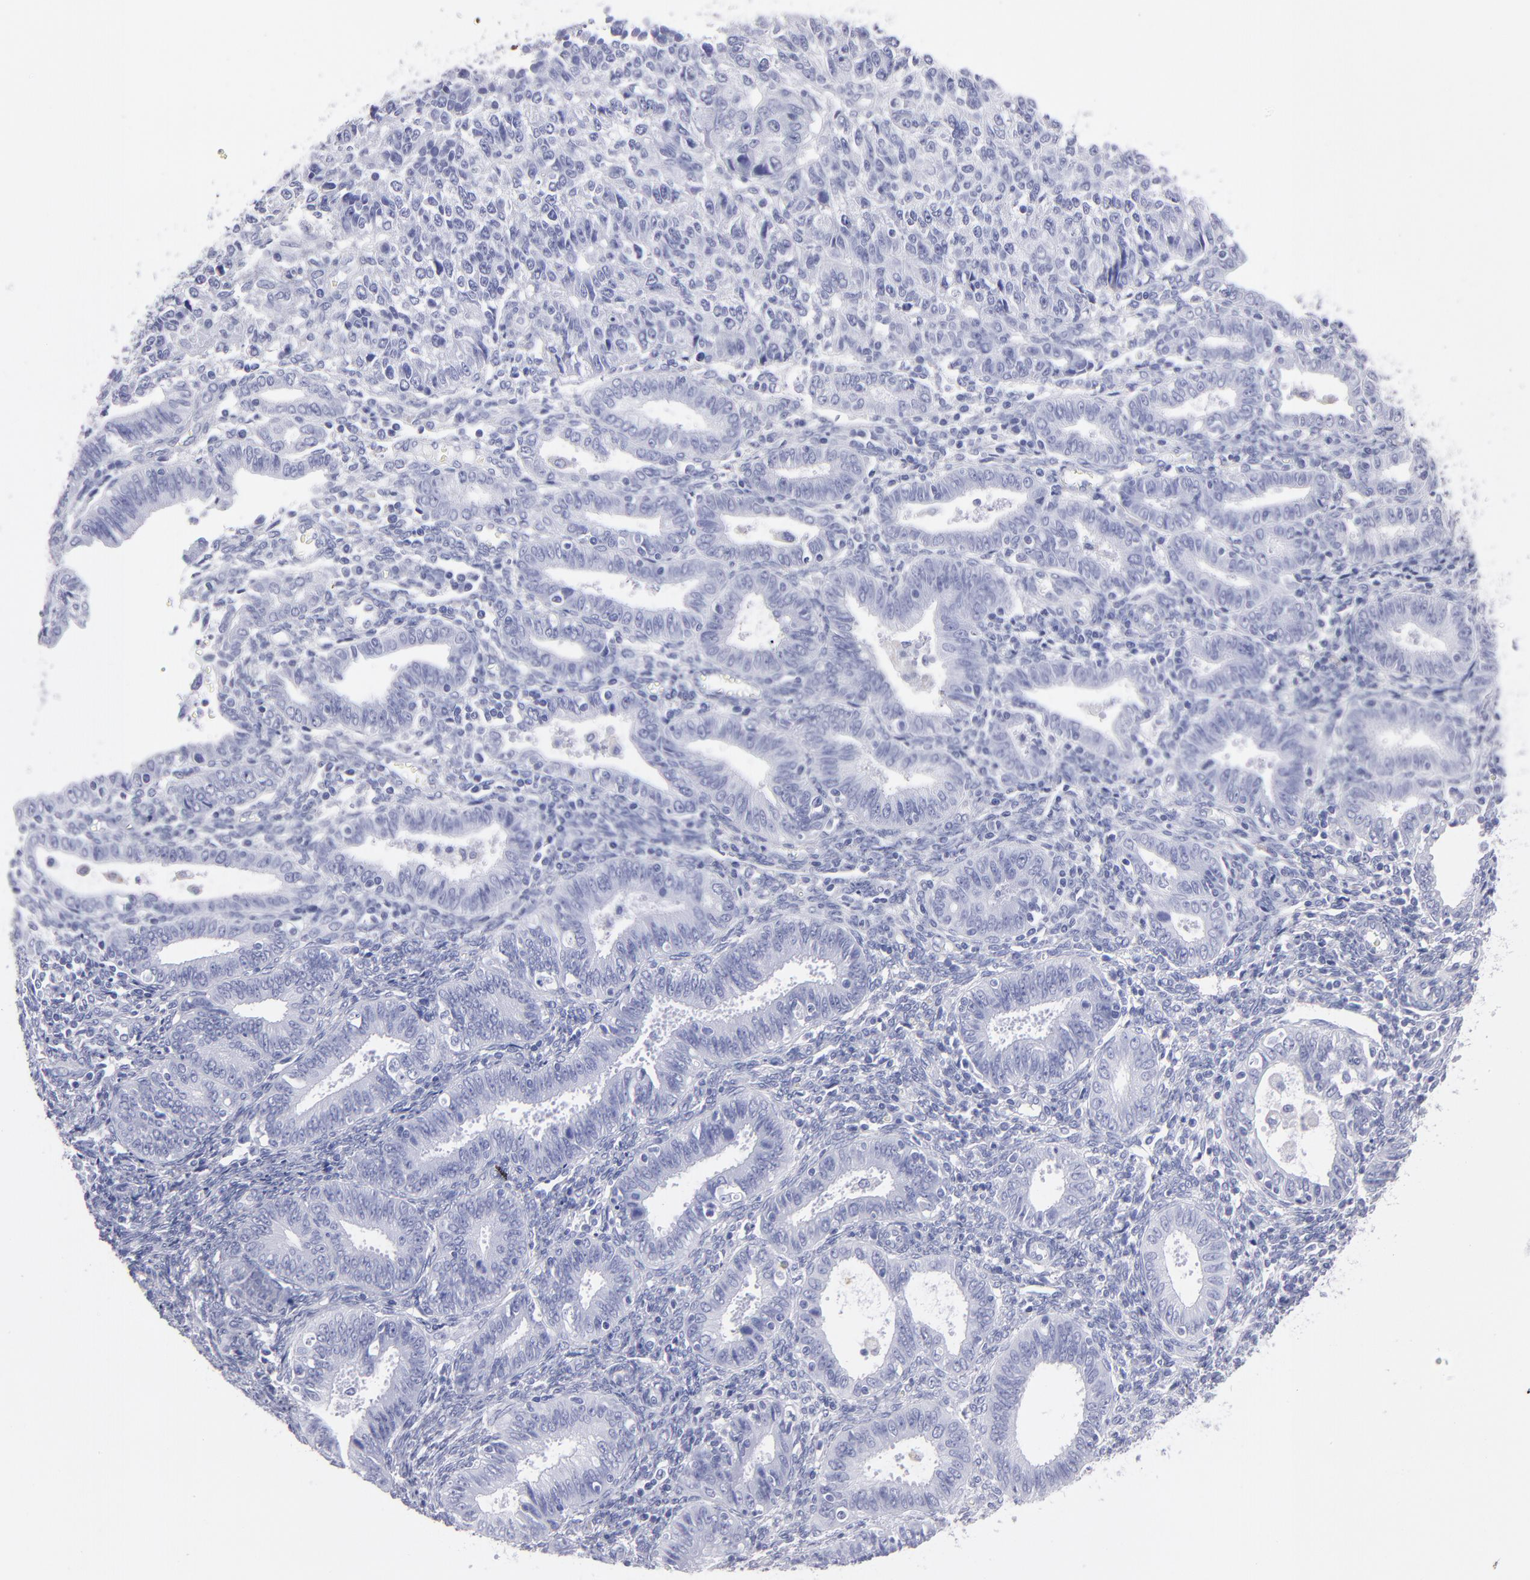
{"staining": {"intensity": "negative", "quantity": "none", "location": "none"}, "tissue": "endometrial cancer", "cell_type": "Tumor cells", "image_type": "cancer", "snomed": [{"axis": "morphology", "description": "Adenocarcinoma, NOS"}, {"axis": "topography", "description": "Endometrium"}], "caption": "An immunohistochemistry micrograph of endometrial cancer (adenocarcinoma) is shown. There is no staining in tumor cells of endometrial cancer (adenocarcinoma).", "gene": "MB", "patient": {"sex": "female", "age": 42}}